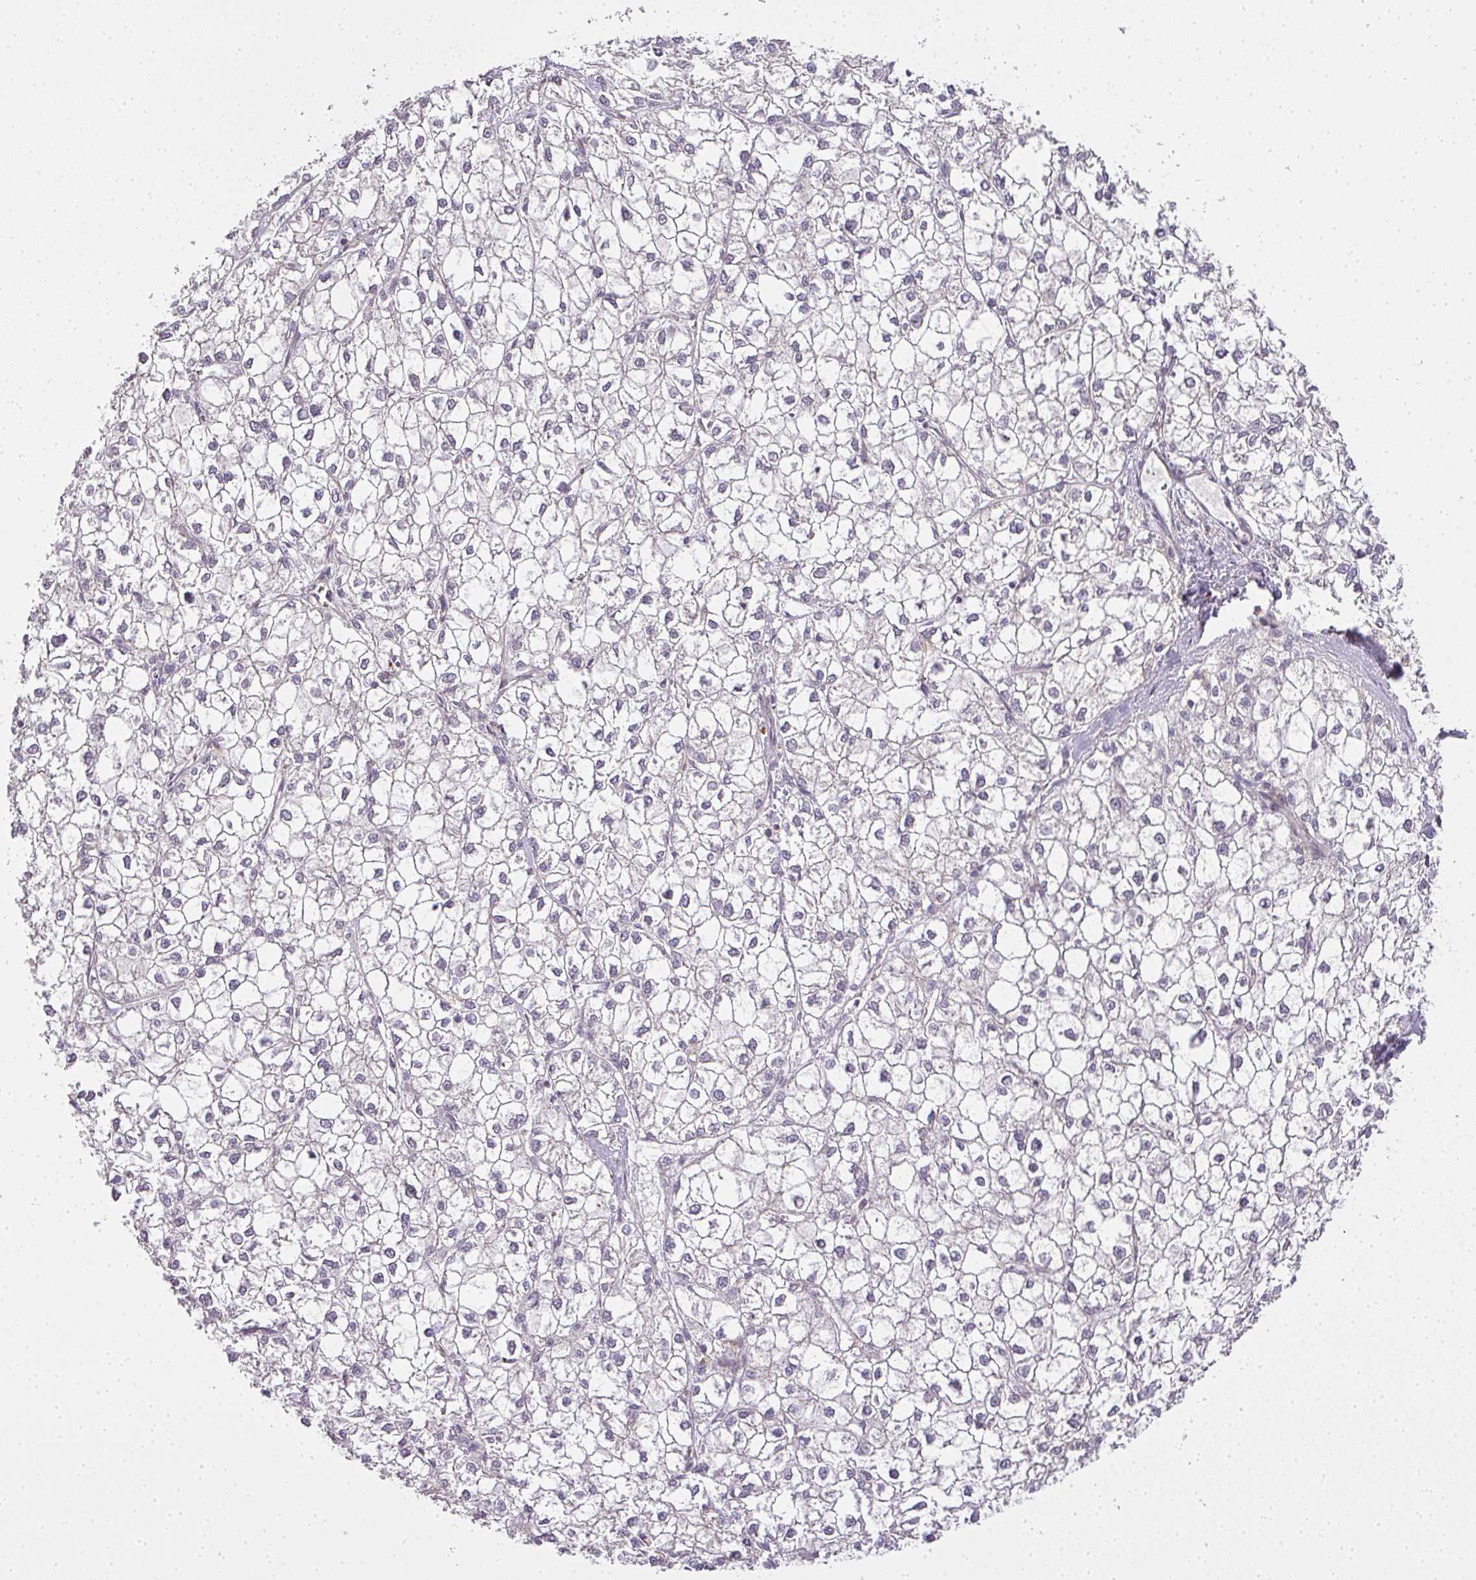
{"staining": {"intensity": "negative", "quantity": "none", "location": "none"}, "tissue": "liver cancer", "cell_type": "Tumor cells", "image_type": "cancer", "snomed": [{"axis": "morphology", "description": "Carcinoma, Hepatocellular, NOS"}, {"axis": "topography", "description": "Liver"}], "caption": "Immunohistochemistry histopathology image of neoplastic tissue: human liver cancer stained with DAB exhibits no significant protein positivity in tumor cells.", "gene": "MED19", "patient": {"sex": "female", "age": 43}}